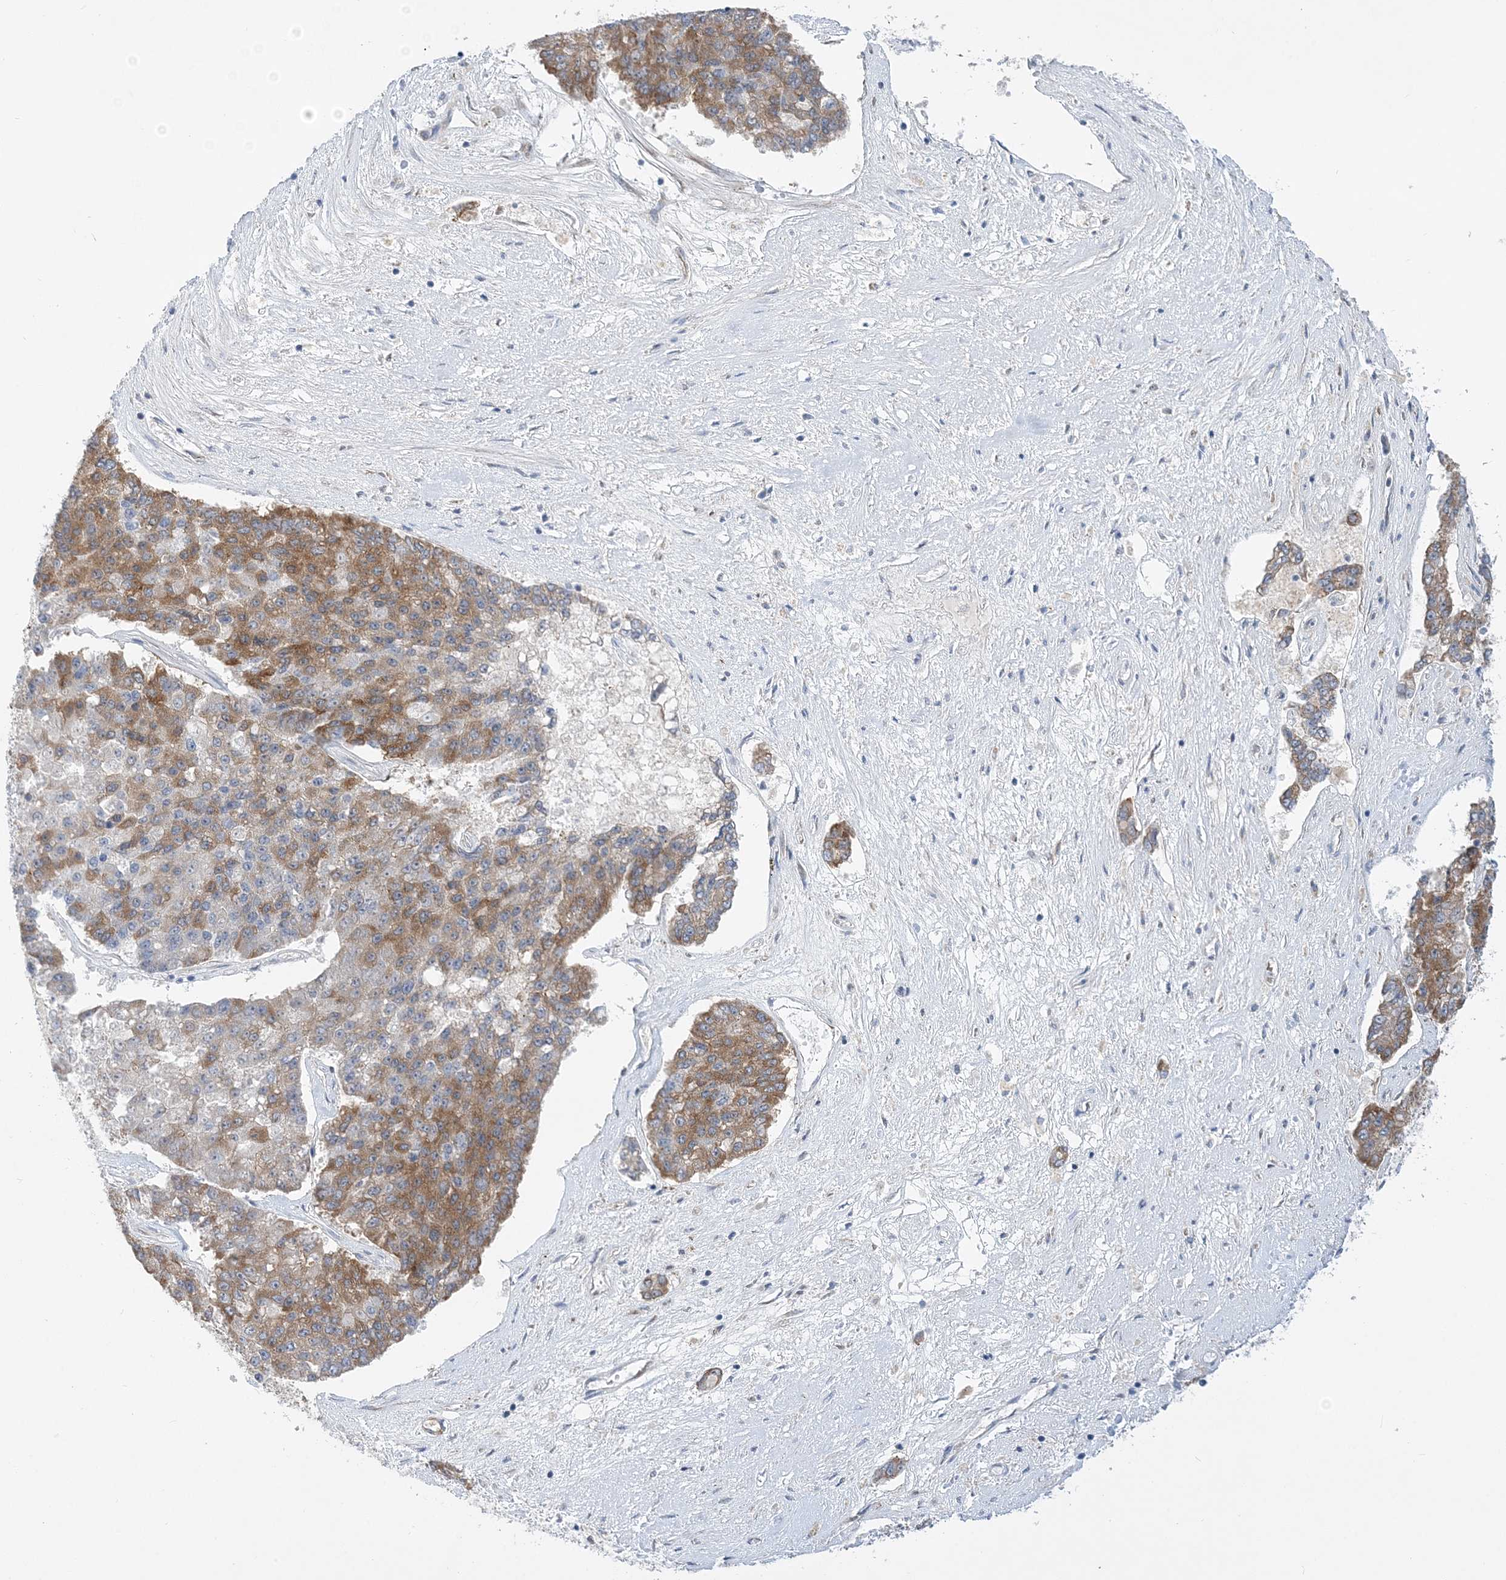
{"staining": {"intensity": "moderate", "quantity": ">75%", "location": "cytoplasmic/membranous"}, "tissue": "pancreatic cancer", "cell_type": "Tumor cells", "image_type": "cancer", "snomed": [{"axis": "morphology", "description": "Adenocarcinoma, NOS"}, {"axis": "topography", "description": "Pancreas"}], "caption": "Adenocarcinoma (pancreatic) stained for a protein demonstrates moderate cytoplasmic/membranous positivity in tumor cells.", "gene": "LARP4B", "patient": {"sex": "male", "age": 50}}